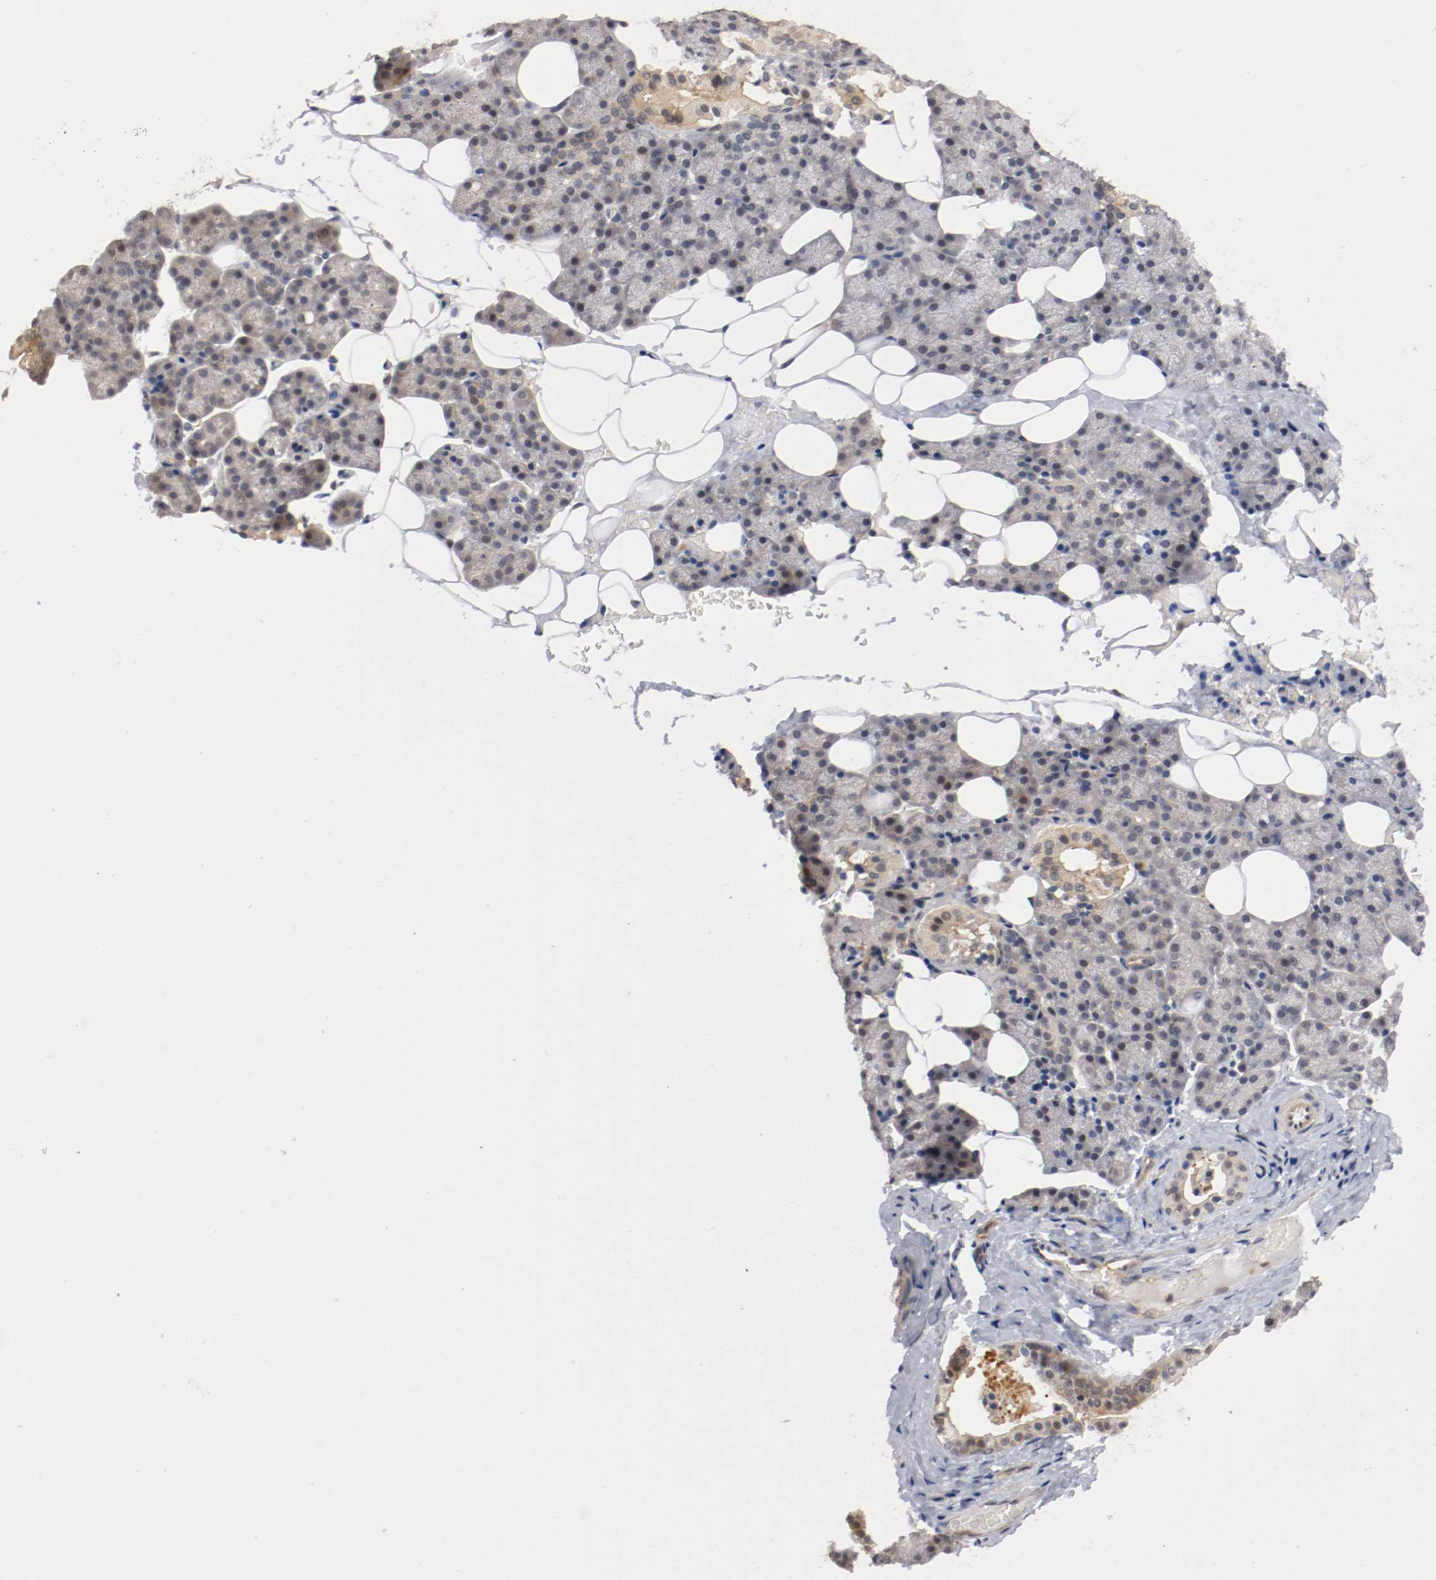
{"staining": {"intensity": "moderate", "quantity": "<25%", "location": "cytoplasmic/membranous"}, "tissue": "salivary gland", "cell_type": "Glandular cells", "image_type": "normal", "snomed": [{"axis": "morphology", "description": "Normal tissue, NOS"}, {"axis": "topography", "description": "Lymph node"}, {"axis": "topography", "description": "Salivary gland"}], "caption": "Benign salivary gland shows moderate cytoplasmic/membranous staining in about <25% of glandular cells.", "gene": "RBM23", "patient": {"sex": "male", "age": 8}}